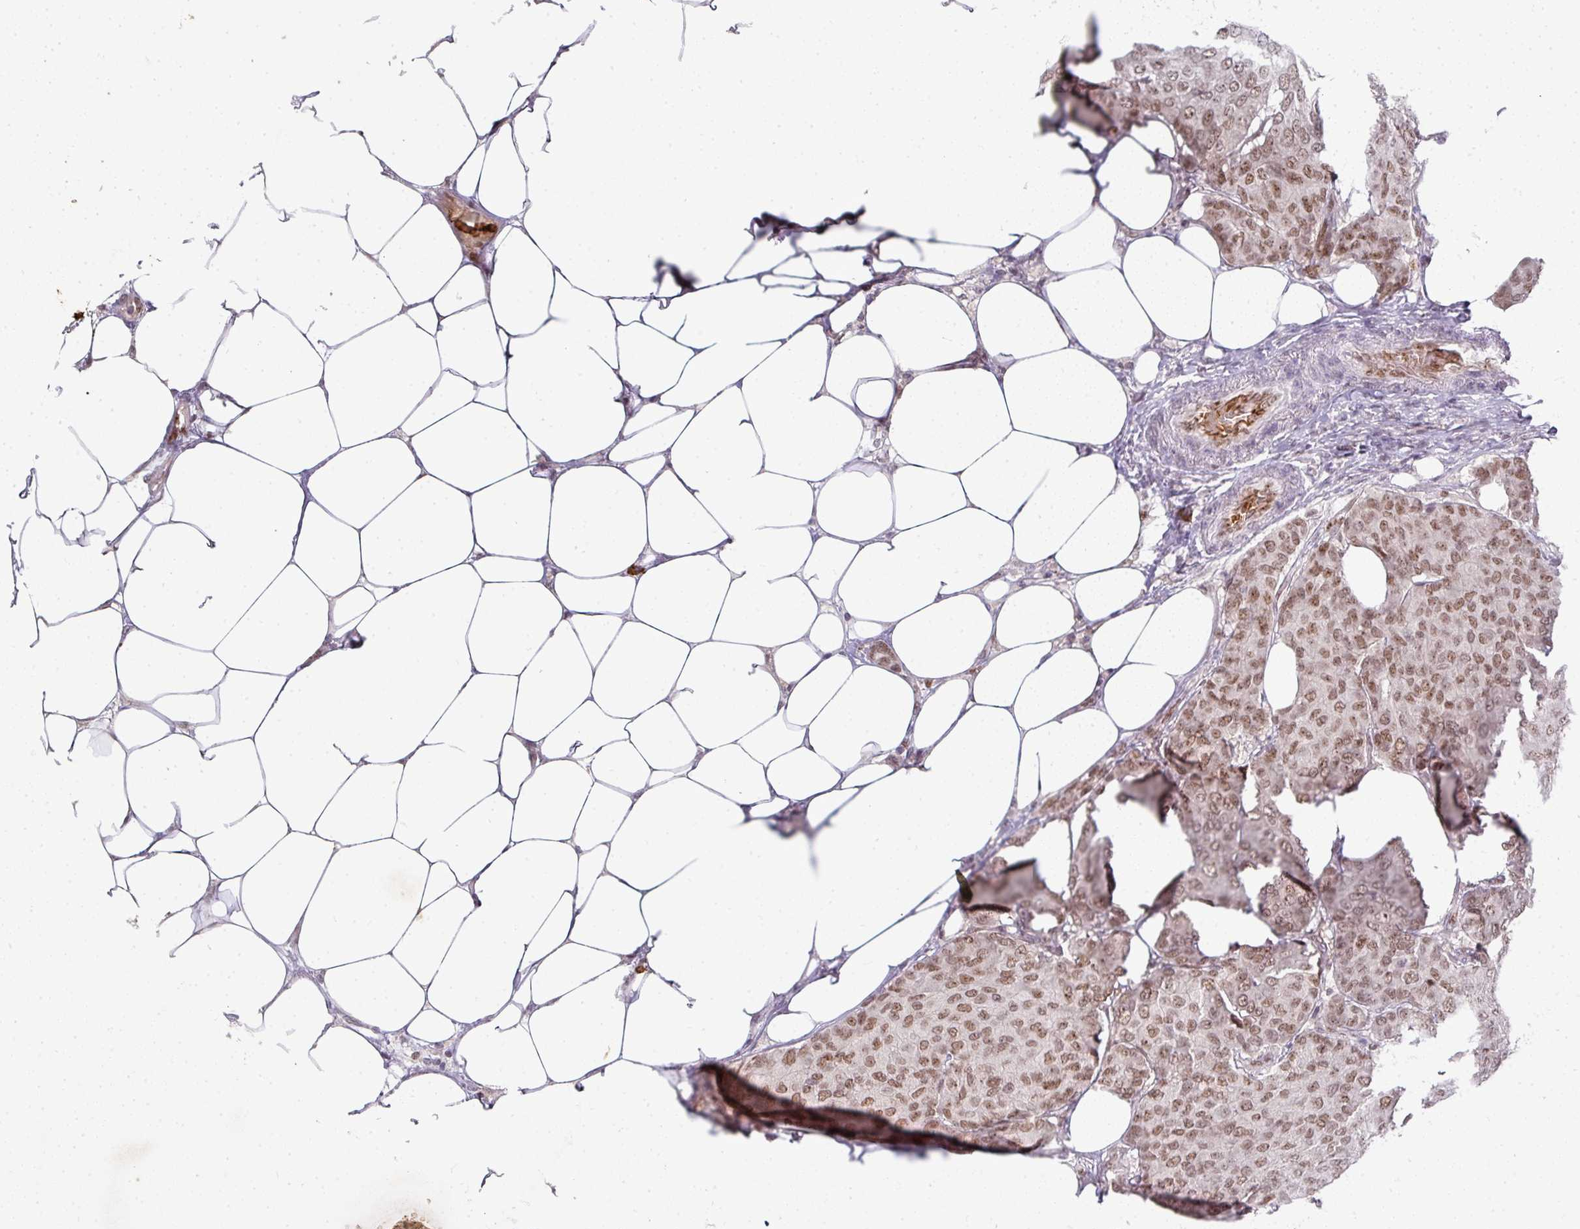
{"staining": {"intensity": "moderate", "quantity": ">75%", "location": "nuclear"}, "tissue": "breast cancer", "cell_type": "Tumor cells", "image_type": "cancer", "snomed": [{"axis": "morphology", "description": "Duct carcinoma"}, {"axis": "topography", "description": "Breast"}], "caption": "A high-resolution image shows immunohistochemistry (IHC) staining of breast intraductal carcinoma, which reveals moderate nuclear expression in about >75% of tumor cells. The staining was performed using DAB, with brown indicating positive protein expression. Nuclei are stained blue with hematoxylin.", "gene": "NEIL1", "patient": {"sex": "female", "age": 75}}